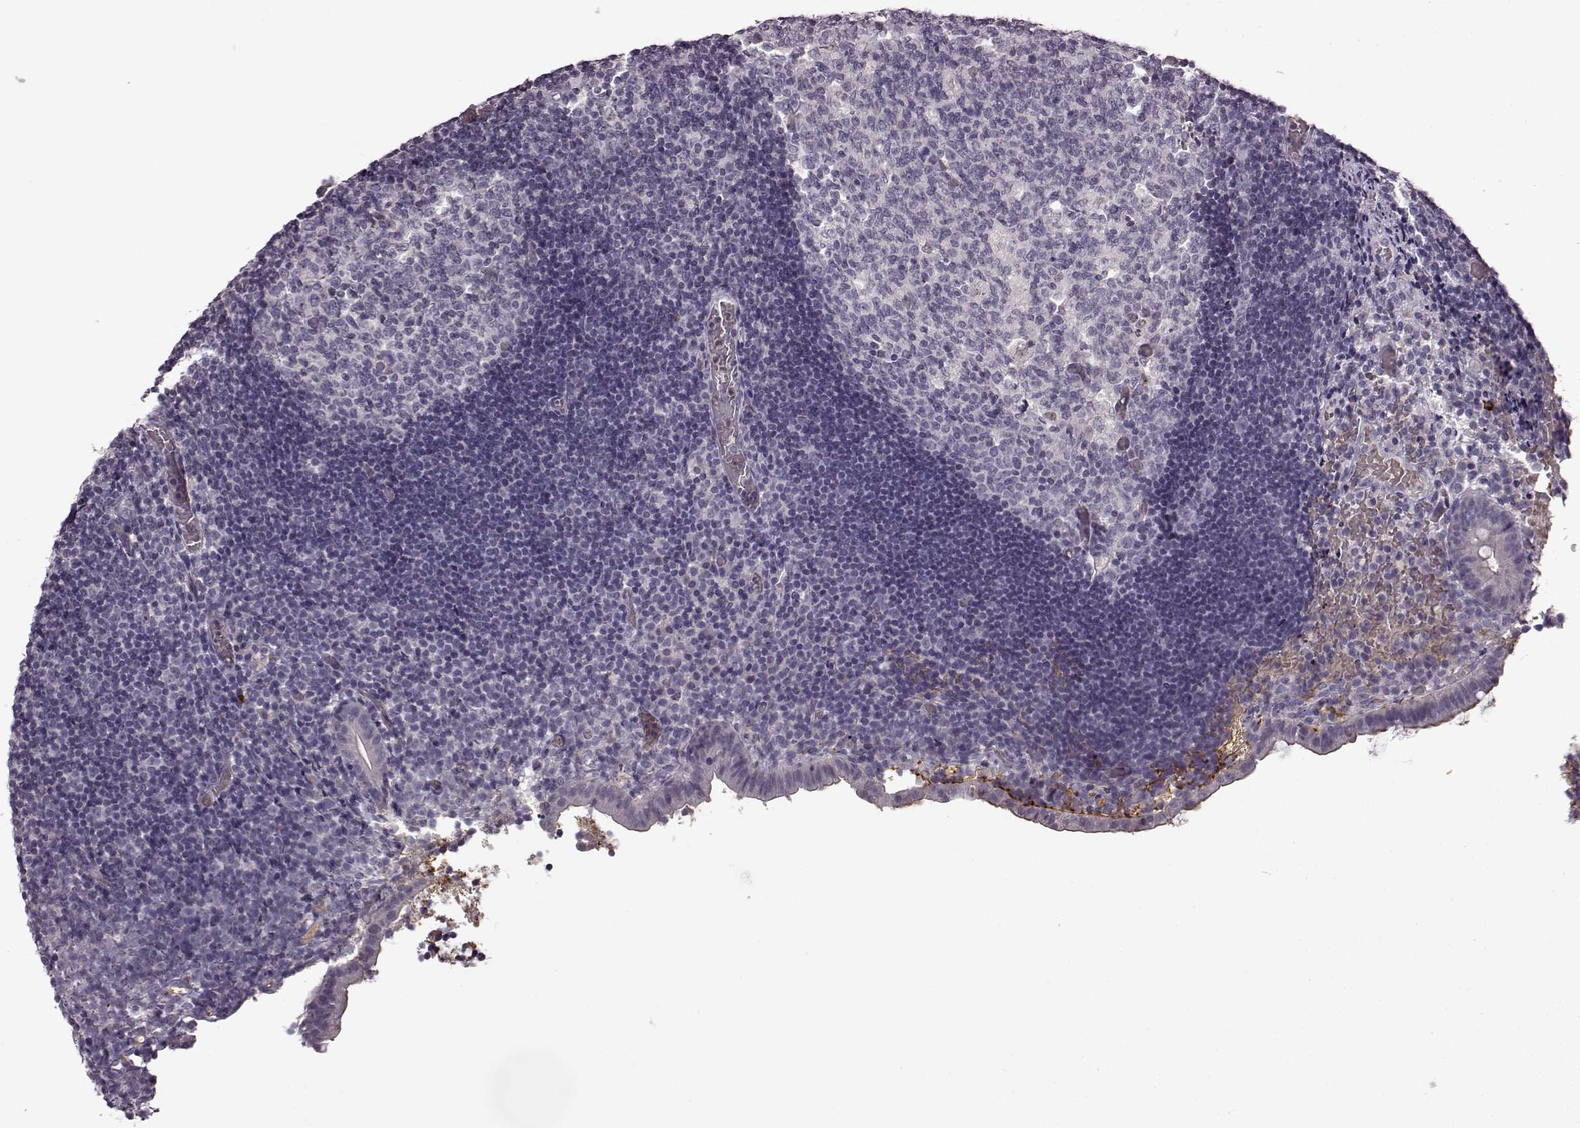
{"staining": {"intensity": "negative", "quantity": "none", "location": "none"}, "tissue": "appendix", "cell_type": "Glandular cells", "image_type": "normal", "snomed": [{"axis": "morphology", "description": "Normal tissue, NOS"}, {"axis": "topography", "description": "Appendix"}], "caption": "Immunohistochemistry (IHC) micrograph of normal appendix: appendix stained with DAB (3,3'-diaminobenzidine) displays no significant protein expression in glandular cells. The staining was performed using DAB to visualize the protein expression in brown, while the nuclei were stained in blue with hematoxylin (Magnification: 20x).", "gene": "CNGA3", "patient": {"sex": "female", "age": 32}}